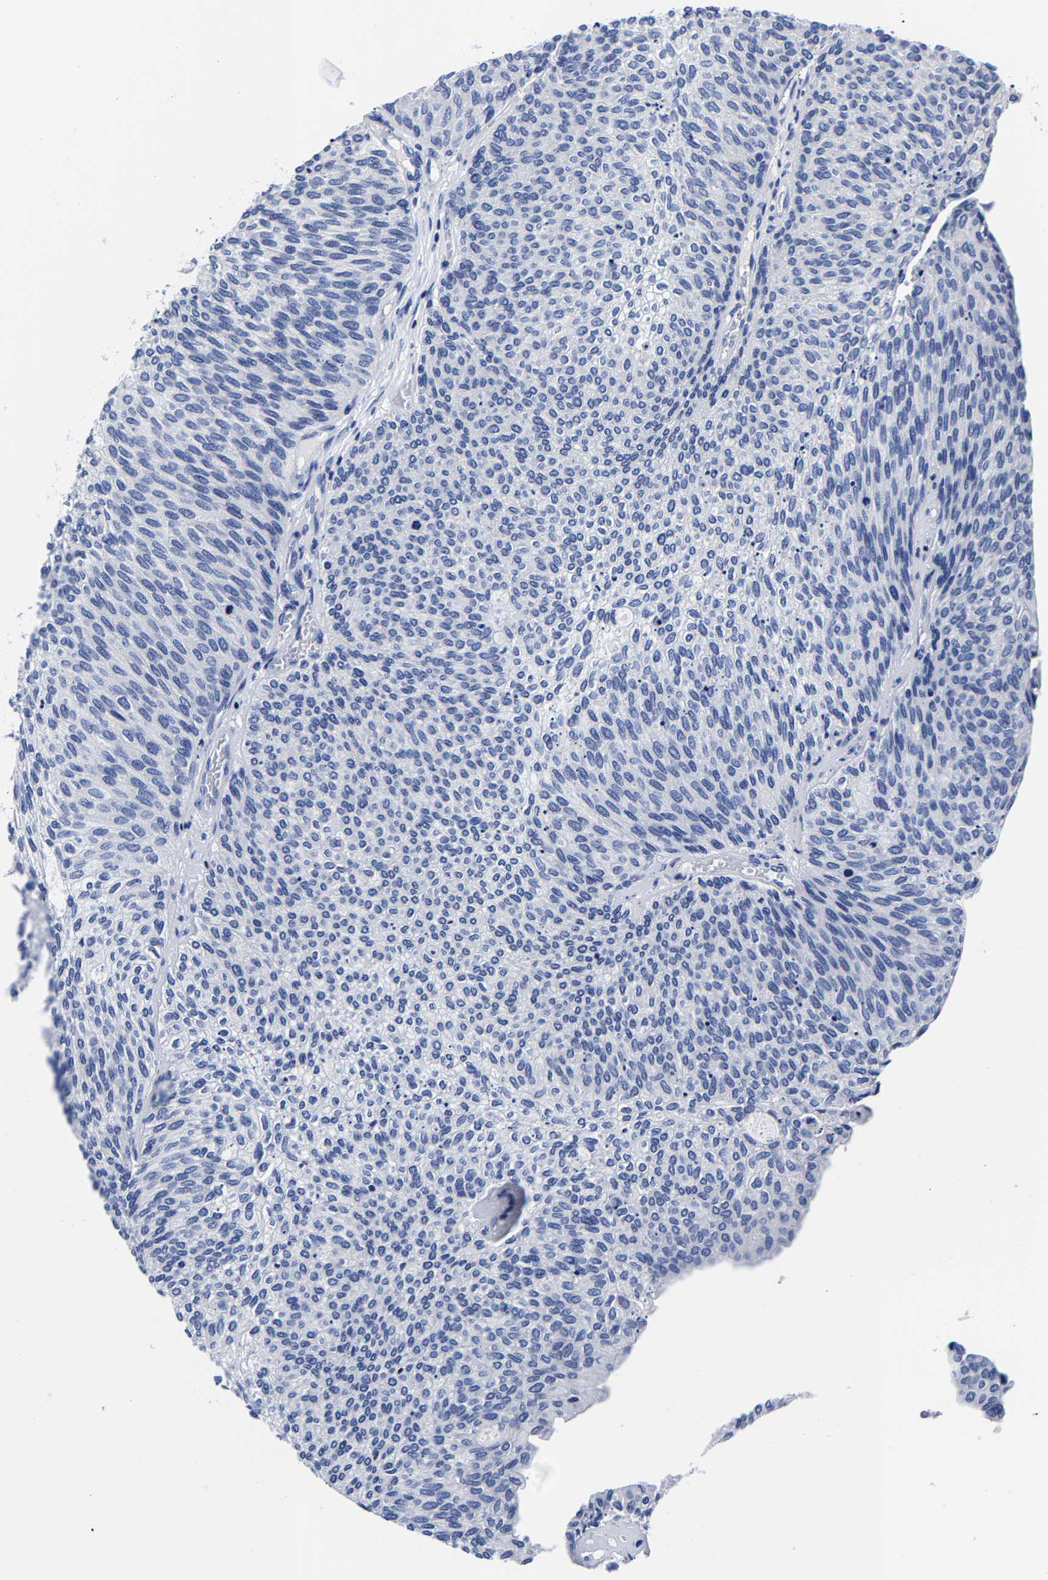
{"staining": {"intensity": "negative", "quantity": "none", "location": "none"}, "tissue": "urothelial cancer", "cell_type": "Tumor cells", "image_type": "cancer", "snomed": [{"axis": "morphology", "description": "Urothelial carcinoma, Low grade"}, {"axis": "topography", "description": "Urinary bladder"}], "caption": "There is no significant expression in tumor cells of low-grade urothelial carcinoma.", "gene": "CPA2", "patient": {"sex": "female", "age": 79}}